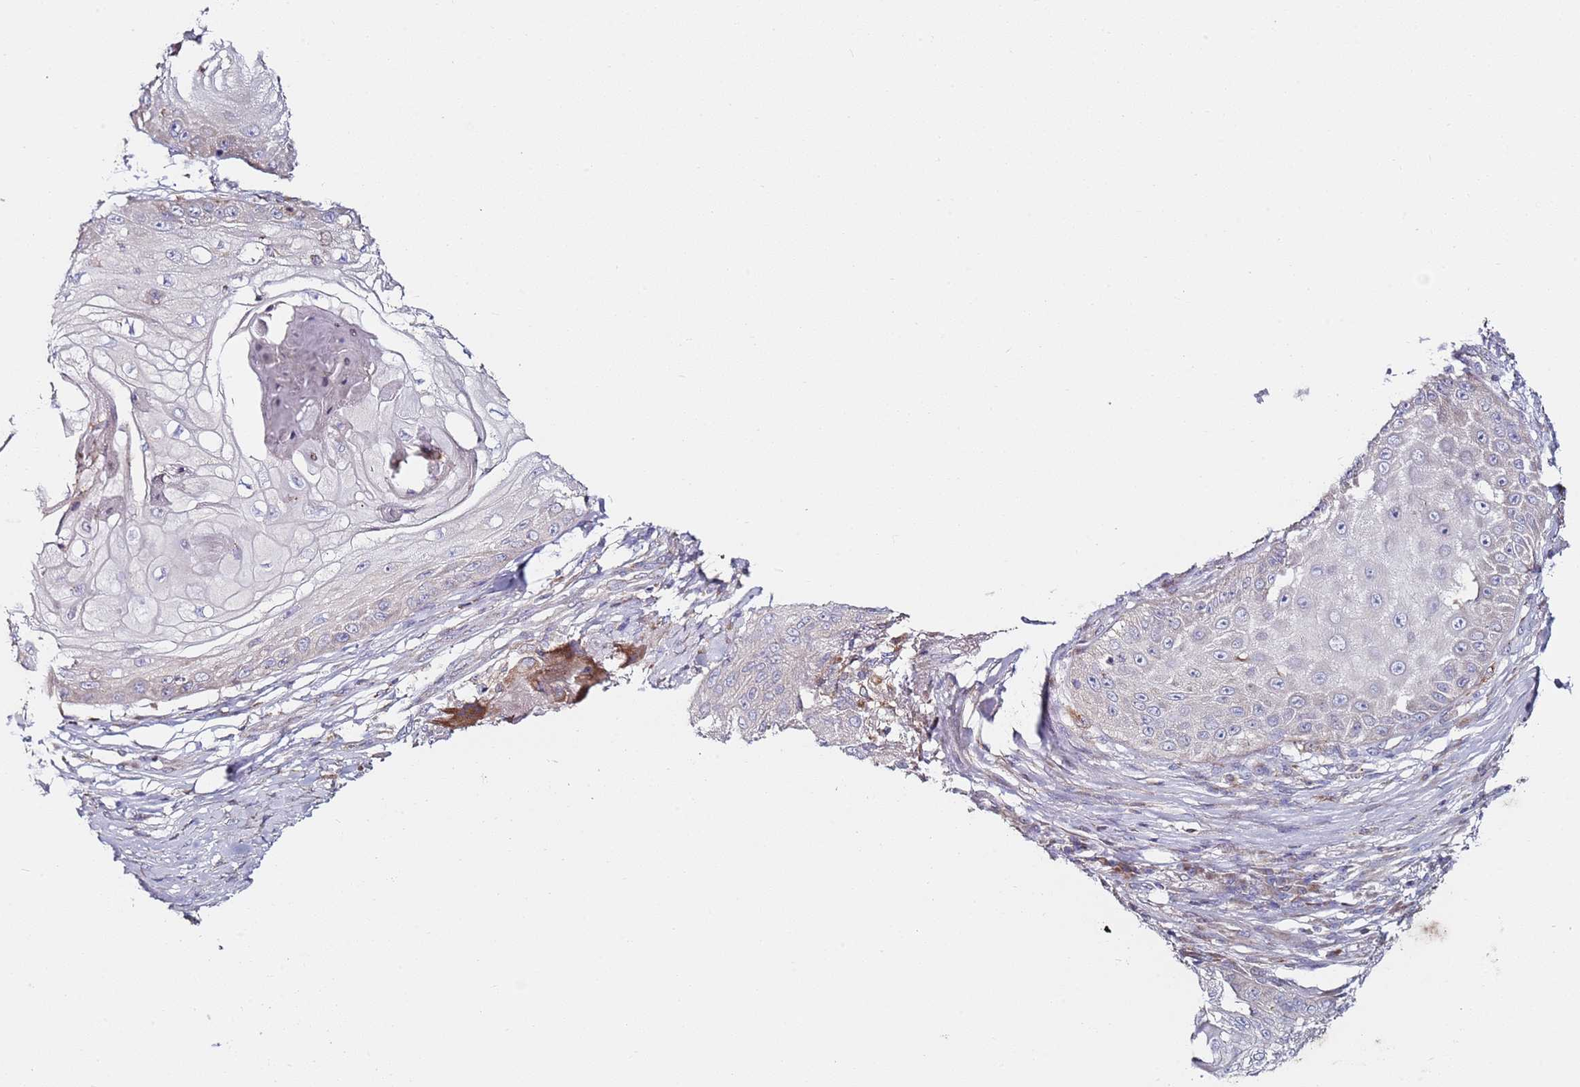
{"staining": {"intensity": "negative", "quantity": "none", "location": "none"}, "tissue": "skin cancer", "cell_type": "Tumor cells", "image_type": "cancer", "snomed": [{"axis": "morphology", "description": "Squamous cell carcinoma, NOS"}, {"axis": "topography", "description": "Skin"}], "caption": "Immunohistochemistry image of neoplastic tissue: skin squamous cell carcinoma stained with DAB exhibits no significant protein expression in tumor cells.", "gene": "CNOT9", "patient": {"sex": "male", "age": 70}}